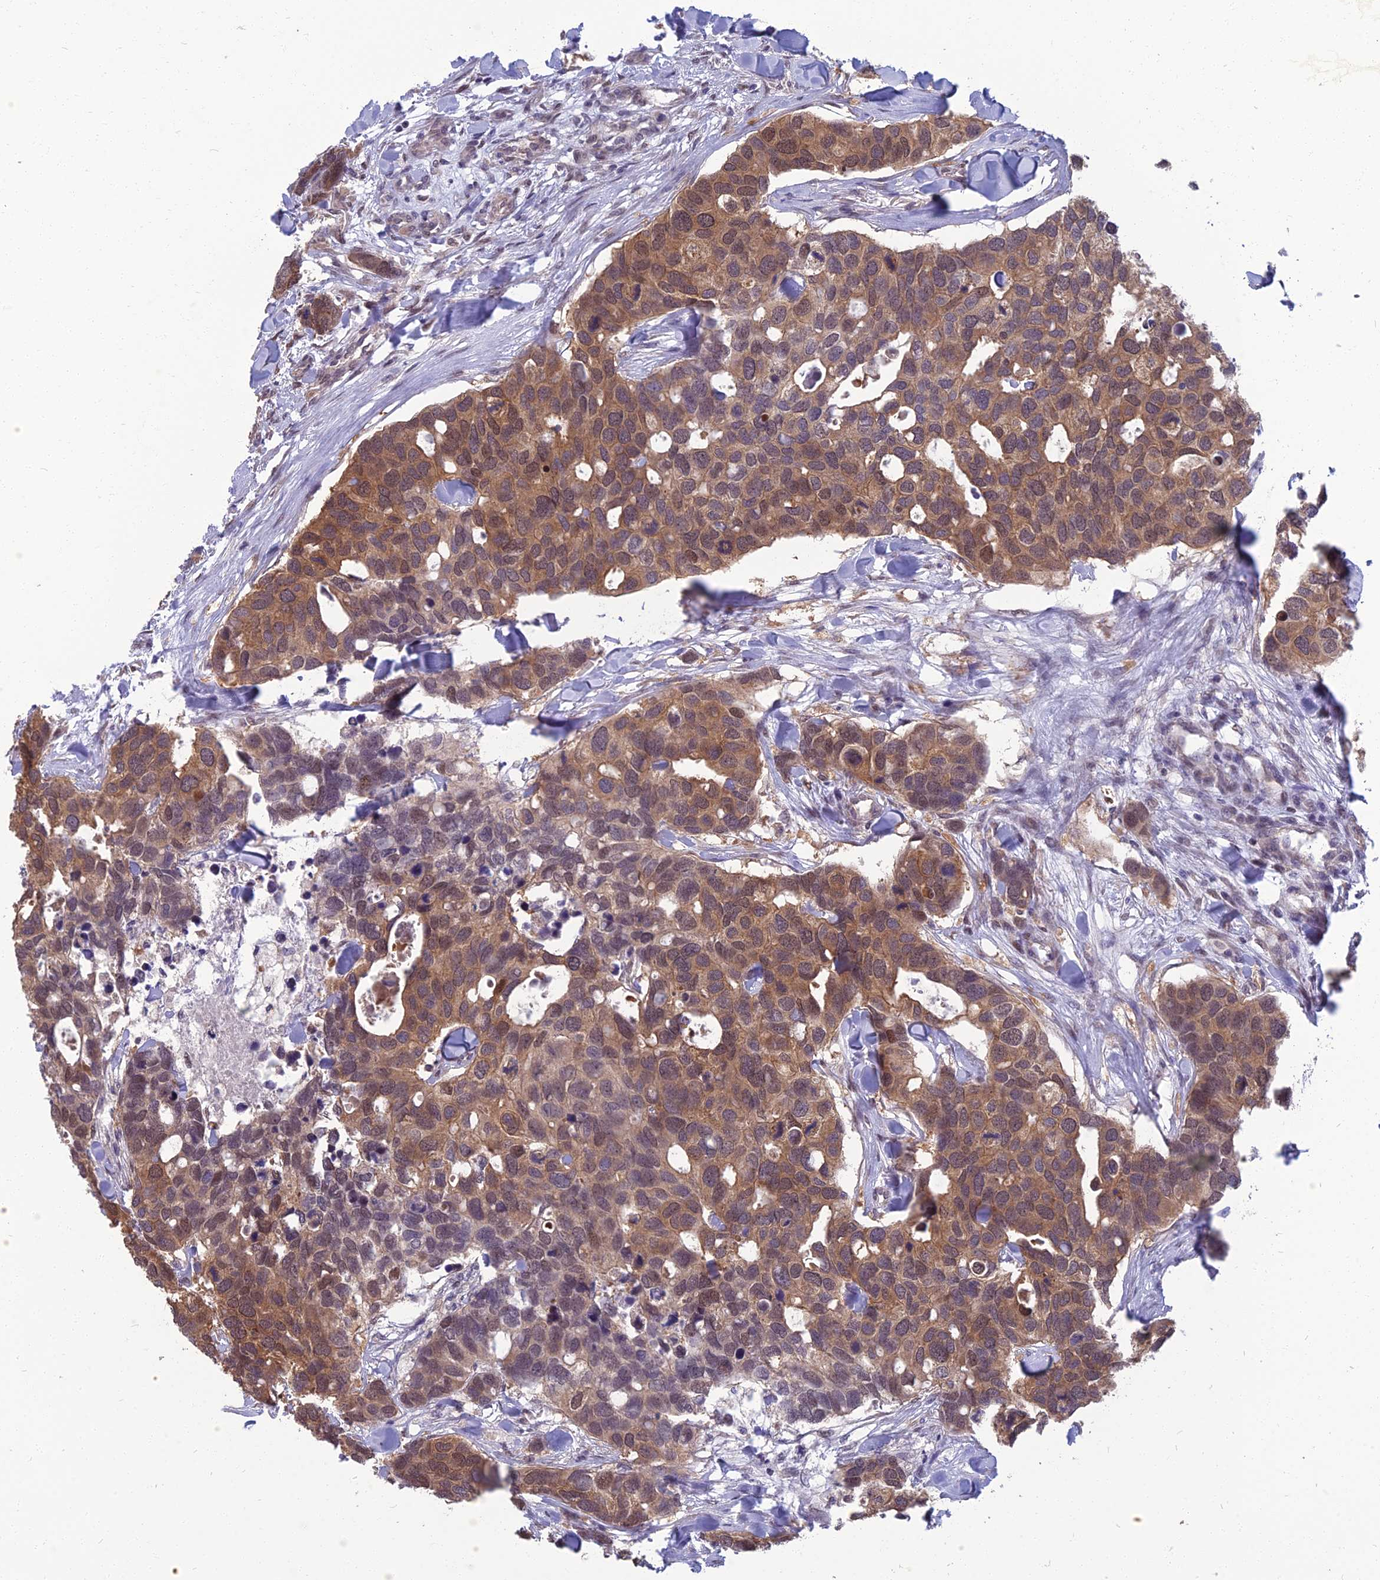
{"staining": {"intensity": "weak", "quantity": ">75%", "location": "cytoplasmic/membranous,nuclear"}, "tissue": "breast cancer", "cell_type": "Tumor cells", "image_type": "cancer", "snomed": [{"axis": "morphology", "description": "Duct carcinoma"}, {"axis": "topography", "description": "Breast"}], "caption": "Tumor cells show low levels of weak cytoplasmic/membranous and nuclear staining in about >75% of cells in human breast cancer.", "gene": "NR4A3", "patient": {"sex": "female", "age": 83}}